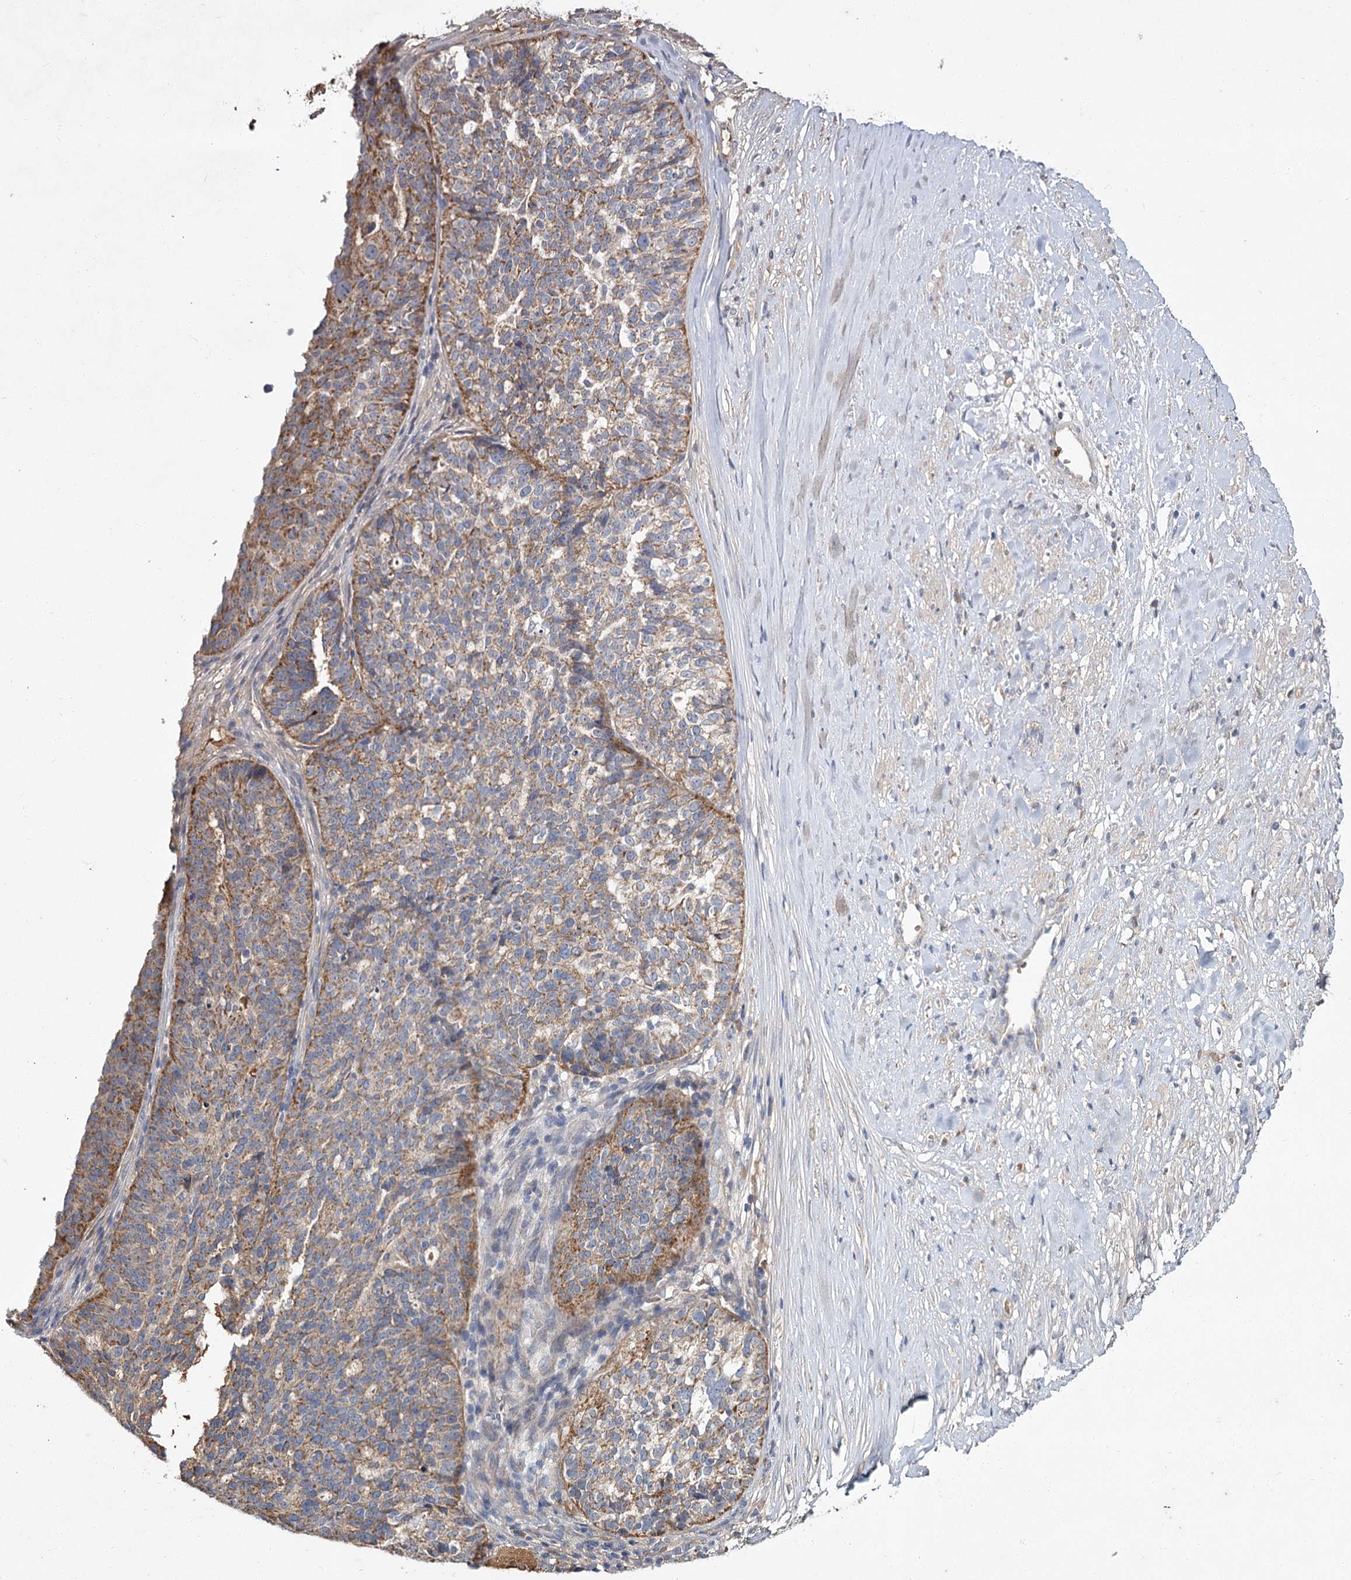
{"staining": {"intensity": "moderate", "quantity": "25%-75%", "location": "cytoplasmic/membranous"}, "tissue": "ovarian cancer", "cell_type": "Tumor cells", "image_type": "cancer", "snomed": [{"axis": "morphology", "description": "Cystadenocarcinoma, serous, NOS"}, {"axis": "topography", "description": "Ovary"}], "caption": "There is medium levels of moderate cytoplasmic/membranous staining in tumor cells of ovarian cancer (serous cystadenocarcinoma), as demonstrated by immunohistochemical staining (brown color).", "gene": "MFN1", "patient": {"sex": "female", "age": 59}}